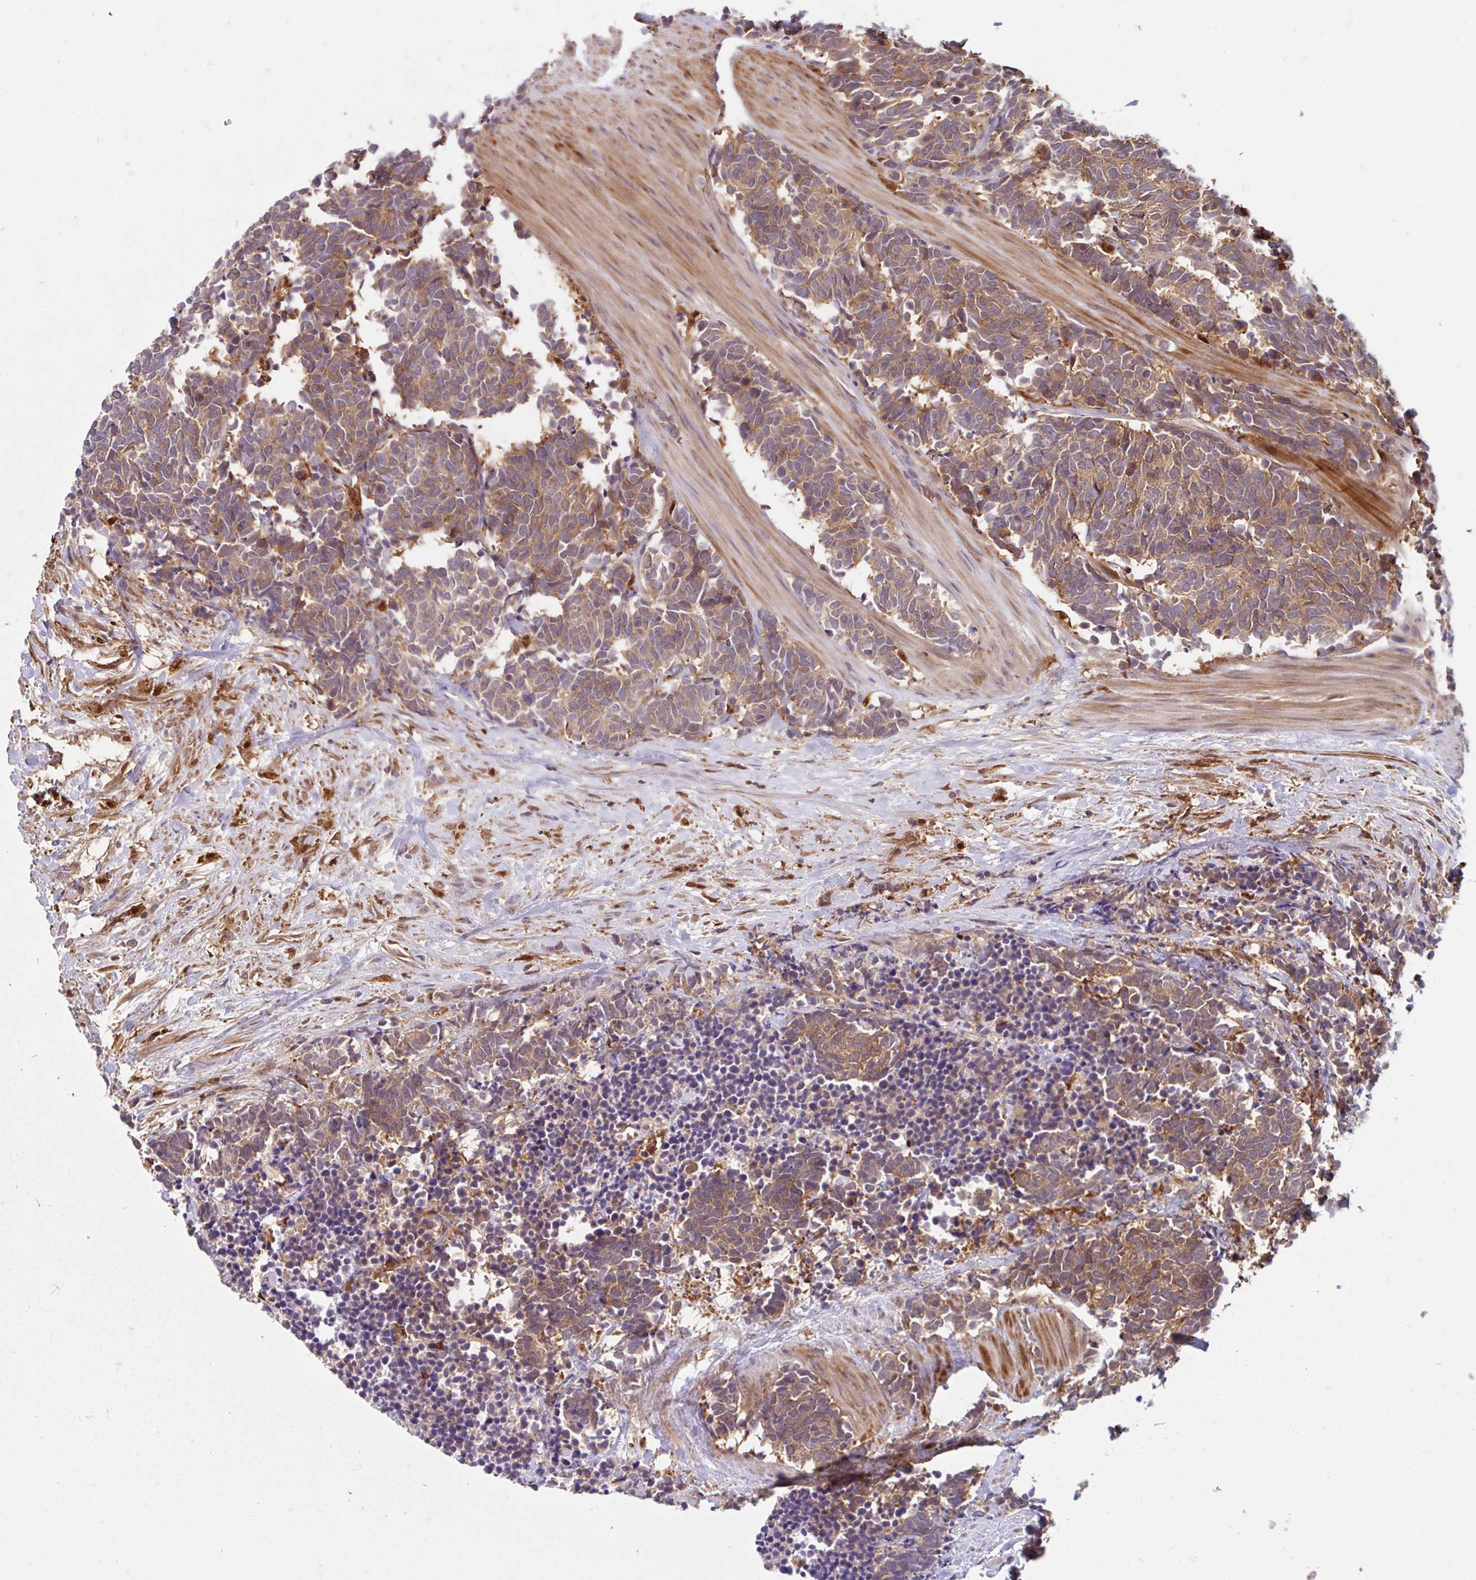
{"staining": {"intensity": "moderate", "quantity": ">75%", "location": "cytoplasmic/membranous"}, "tissue": "carcinoid", "cell_type": "Tumor cells", "image_type": "cancer", "snomed": [{"axis": "morphology", "description": "Carcinoma, NOS"}, {"axis": "morphology", "description": "Carcinoid, malignant, NOS"}, {"axis": "topography", "description": "Prostate"}], "caption": "Tumor cells display moderate cytoplasmic/membranous expression in approximately >75% of cells in carcinoid.", "gene": "BLVRA", "patient": {"sex": "male", "age": 57}}